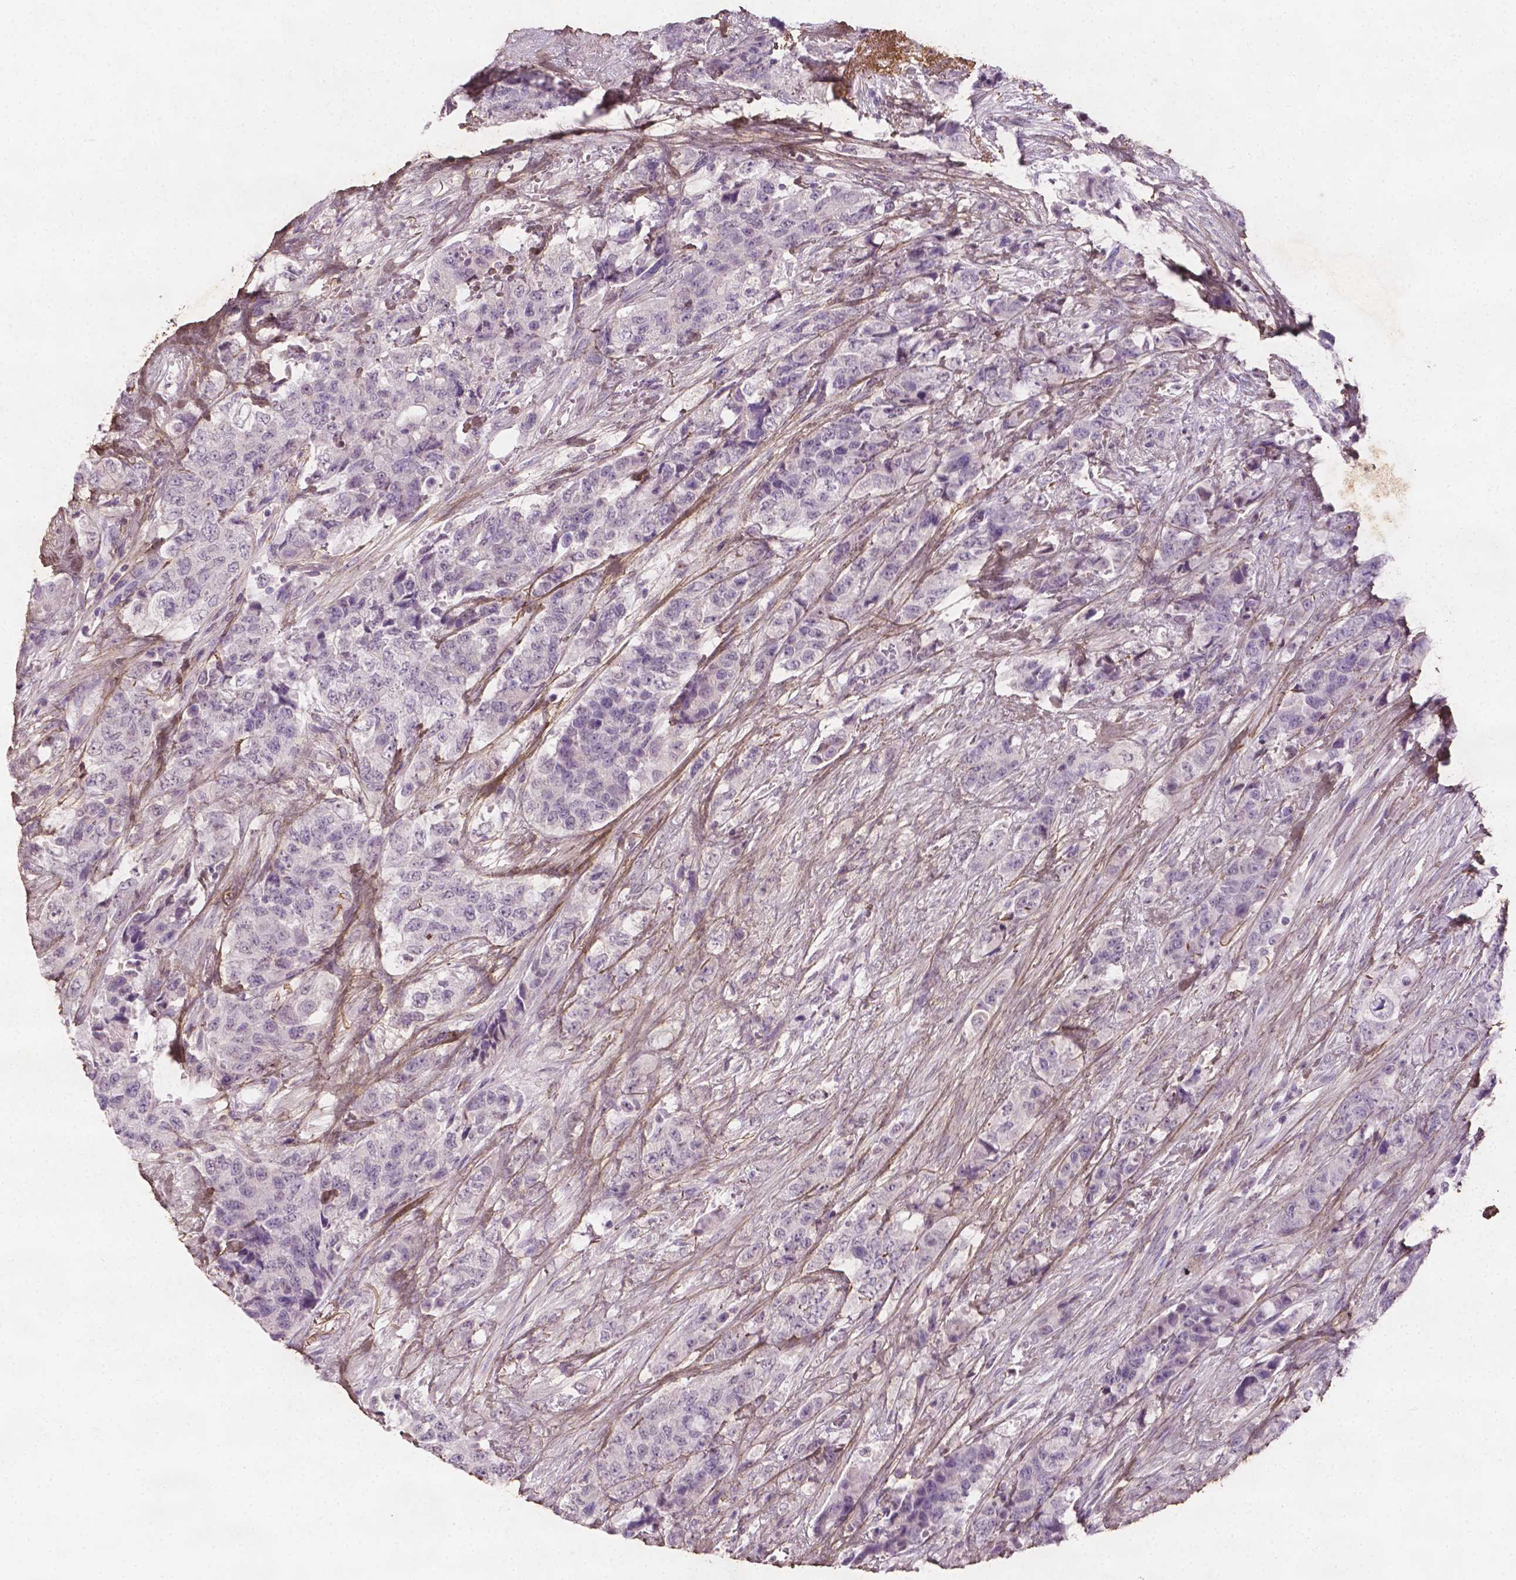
{"staining": {"intensity": "negative", "quantity": "none", "location": "none"}, "tissue": "urothelial cancer", "cell_type": "Tumor cells", "image_type": "cancer", "snomed": [{"axis": "morphology", "description": "Urothelial carcinoma, High grade"}, {"axis": "topography", "description": "Urinary bladder"}], "caption": "Immunohistochemical staining of urothelial carcinoma (high-grade) displays no significant expression in tumor cells.", "gene": "DLG2", "patient": {"sex": "female", "age": 78}}